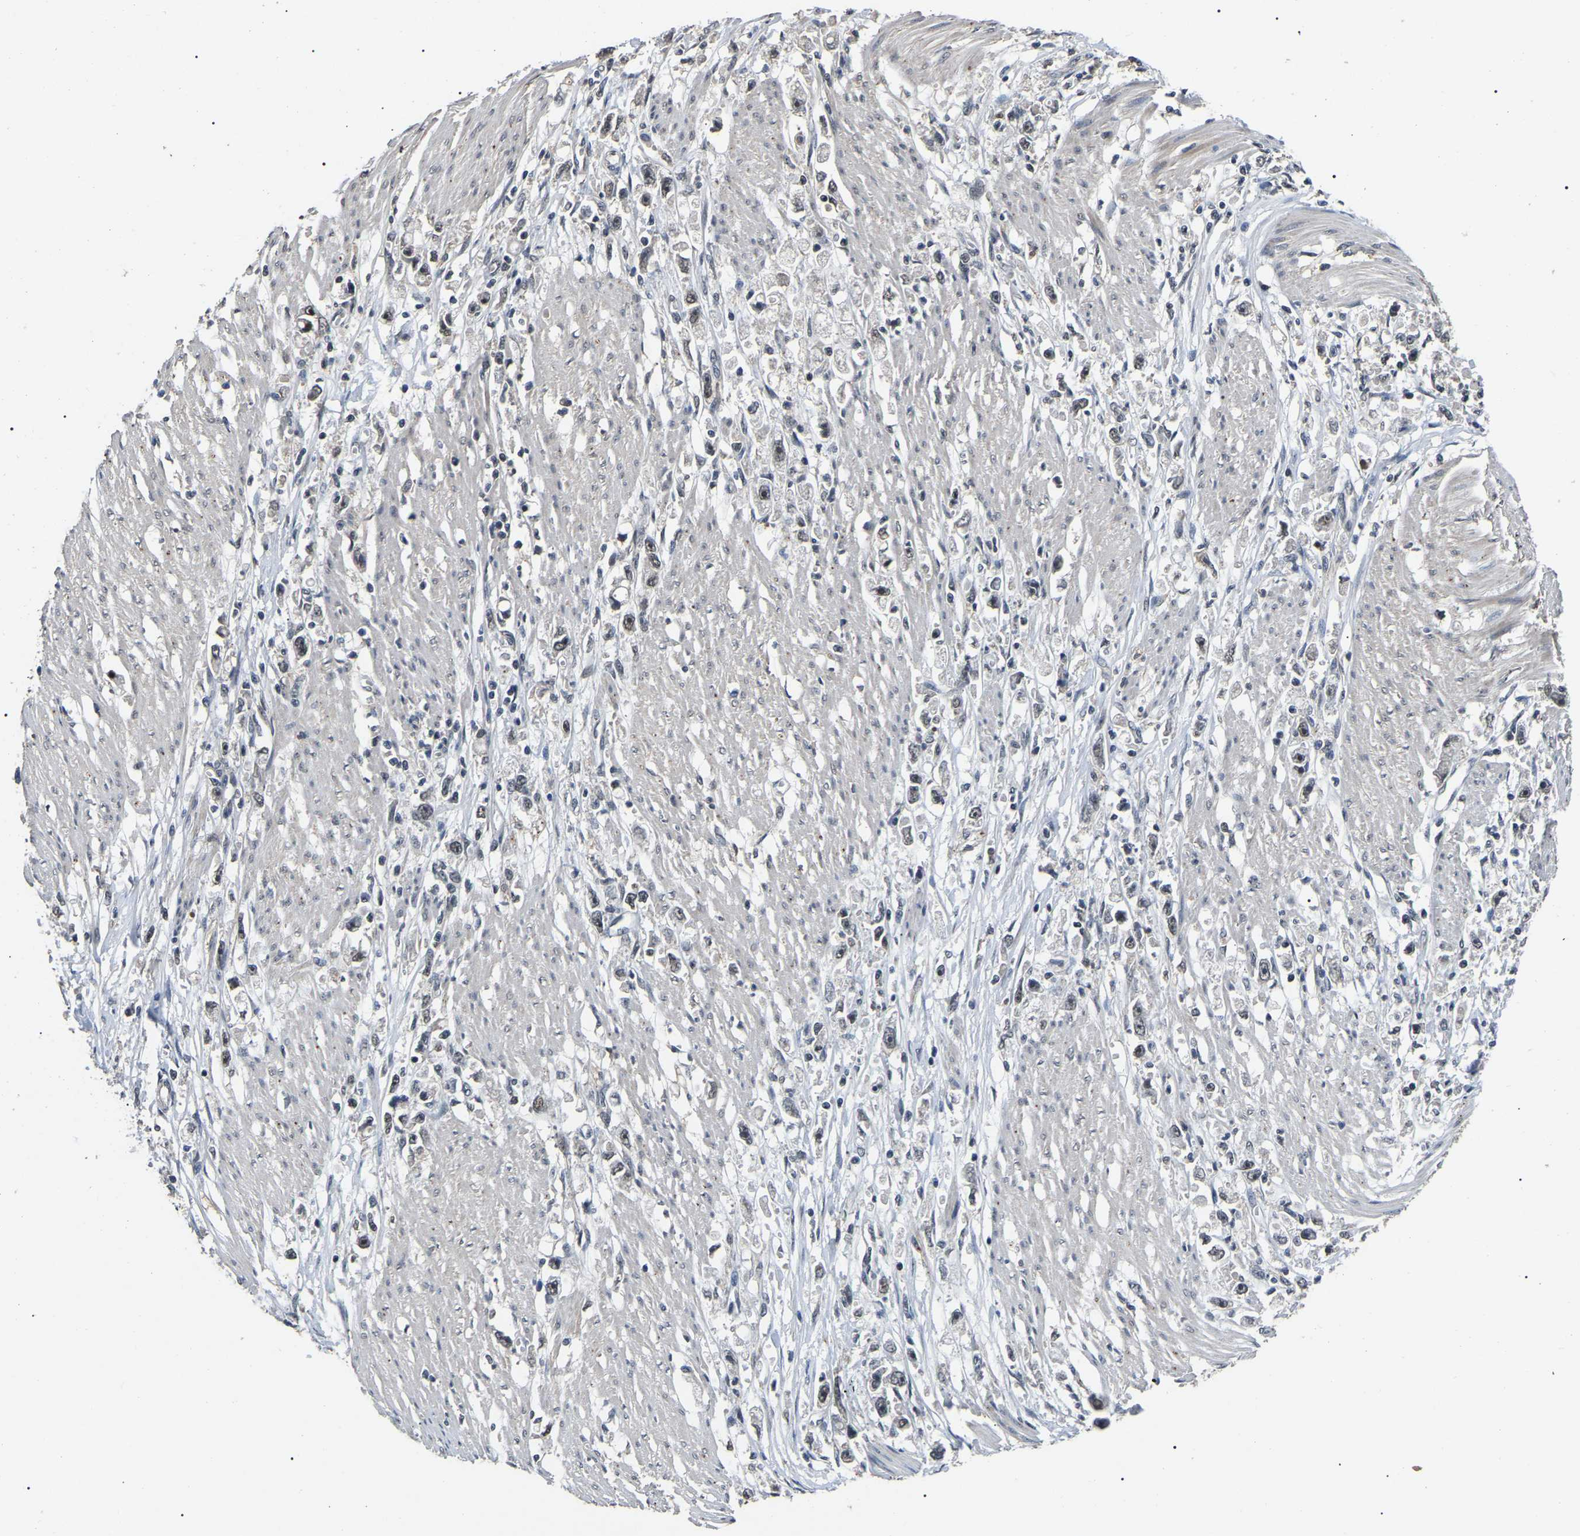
{"staining": {"intensity": "weak", "quantity": "25%-75%", "location": "nuclear"}, "tissue": "stomach cancer", "cell_type": "Tumor cells", "image_type": "cancer", "snomed": [{"axis": "morphology", "description": "Adenocarcinoma, NOS"}, {"axis": "topography", "description": "Stomach"}], "caption": "Stomach cancer stained for a protein displays weak nuclear positivity in tumor cells.", "gene": "PPM1E", "patient": {"sex": "female", "age": 59}}